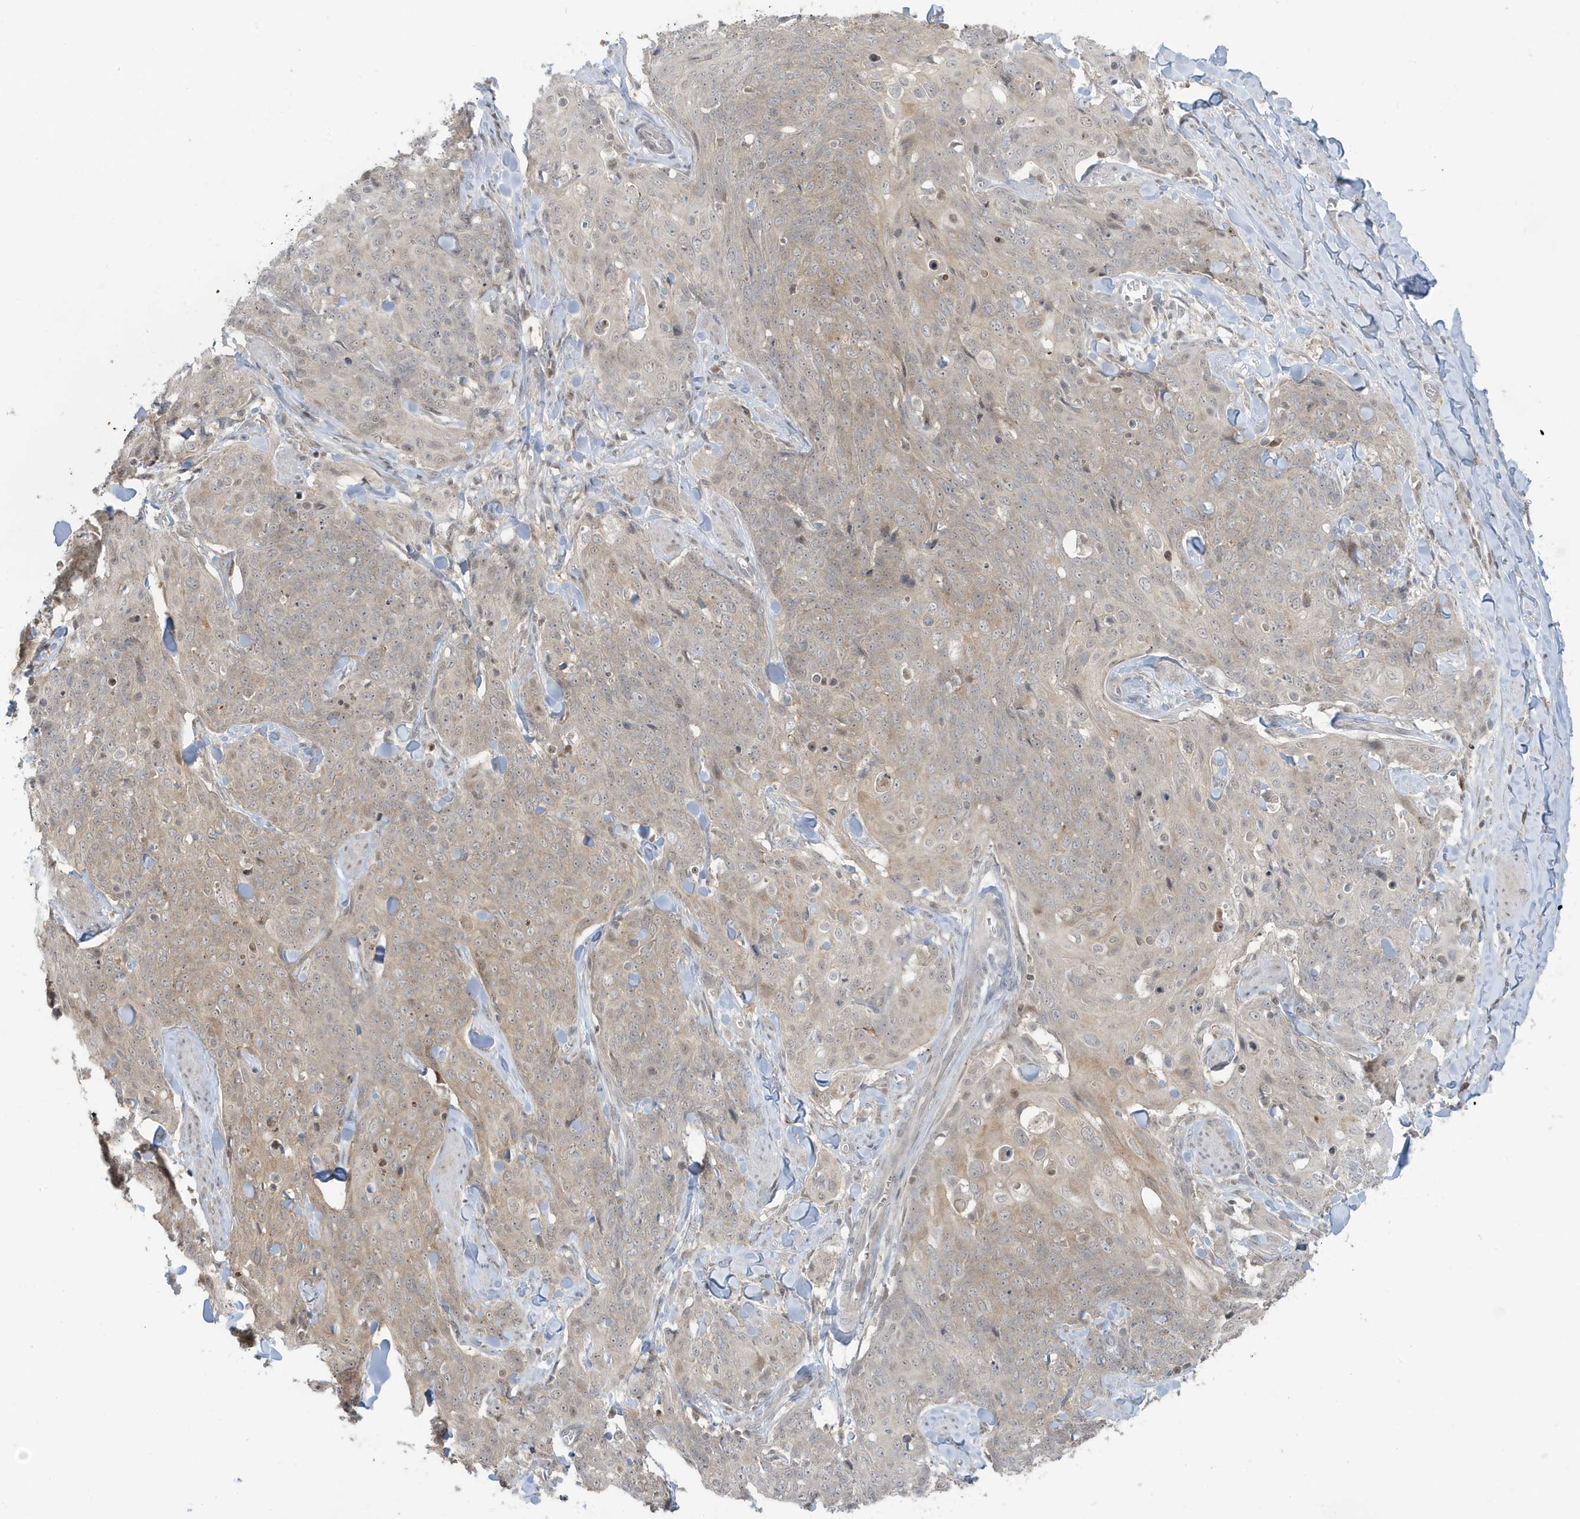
{"staining": {"intensity": "weak", "quantity": "25%-75%", "location": "cytoplasmic/membranous"}, "tissue": "skin cancer", "cell_type": "Tumor cells", "image_type": "cancer", "snomed": [{"axis": "morphology", "description": "Squamous cell carcinoma, NOS"}, {"axis": "topography", "description": "Skin"}, {"axis": "topography", "description": "Vulva"}], "caption": "An IHC micrograph of tumor tissue is shown. Protein staining in brown highlights weak cytoplasmic/membranous positivity in skin cancer (squamous cell carcinoma) within tumor cells.", "gene": "PRRT3", "patient": {"sex": "female", "age": 85}}